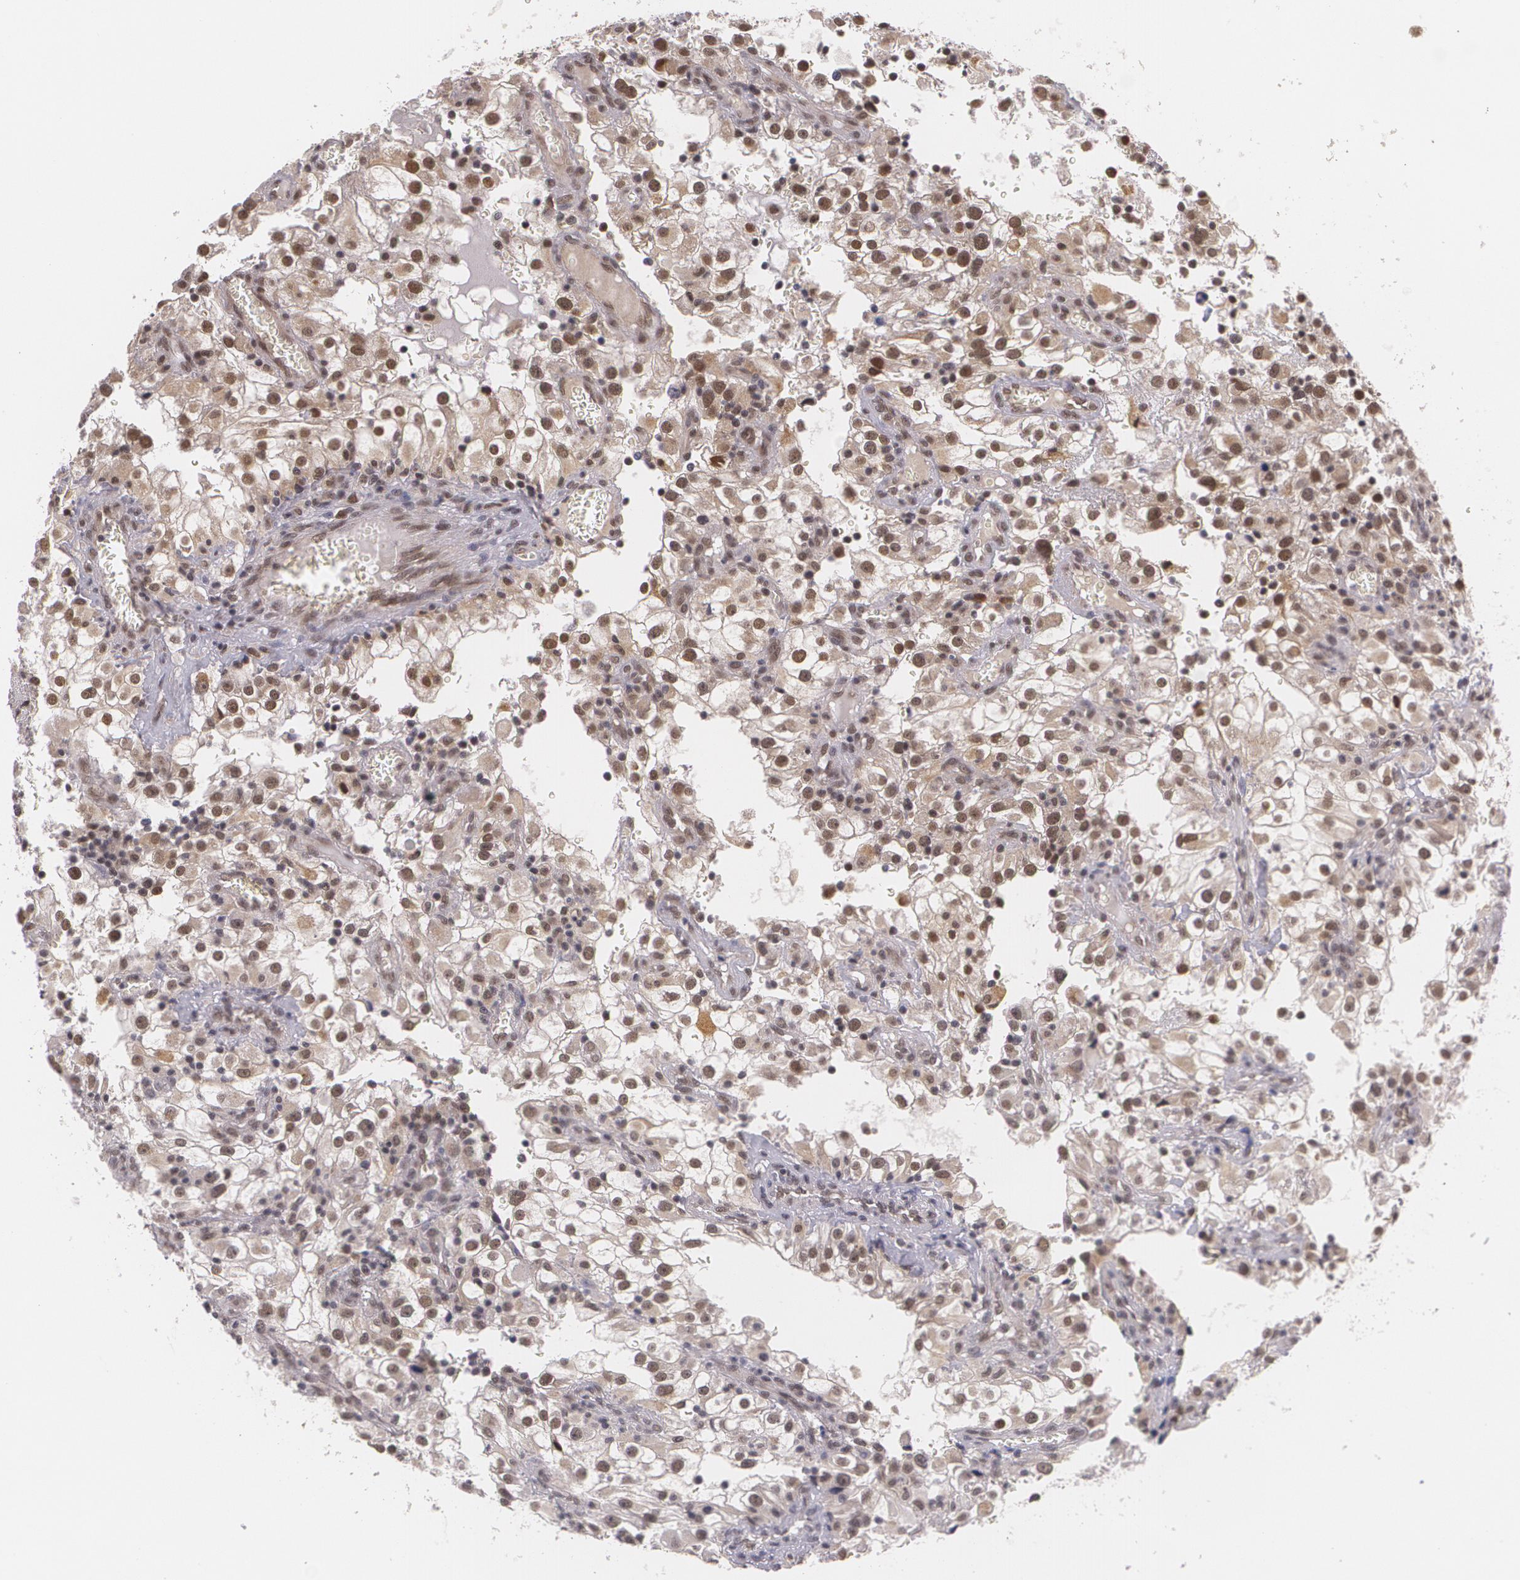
{"staining": {"intensity": "moderate", "quantity": ">75%", "location": "cytoplasmic/membranous,nuclear"}, "tissue": "renal cancer", "cell_type": "Tumor cells", "image_type": "cancer", "snomed": [{"axis": "morphology", "description": "Adenocarcinoma, NOS"}, {"axis": "topography", "description": "Kidney"}], "caption": "Protein expression analysis of human adenocarcinoma (renal) reveals moderate cytoplasmic/membranous and nuclear expression in about >75% of tumor cells. (Stains: DAB (3,3'-diaminobenzidine) in brown, nuclei in blue, Microscopy: brightfield microscopy at high magnification).", "gene": "ALX1", "patient": {"sex": "female", "age": 52}}